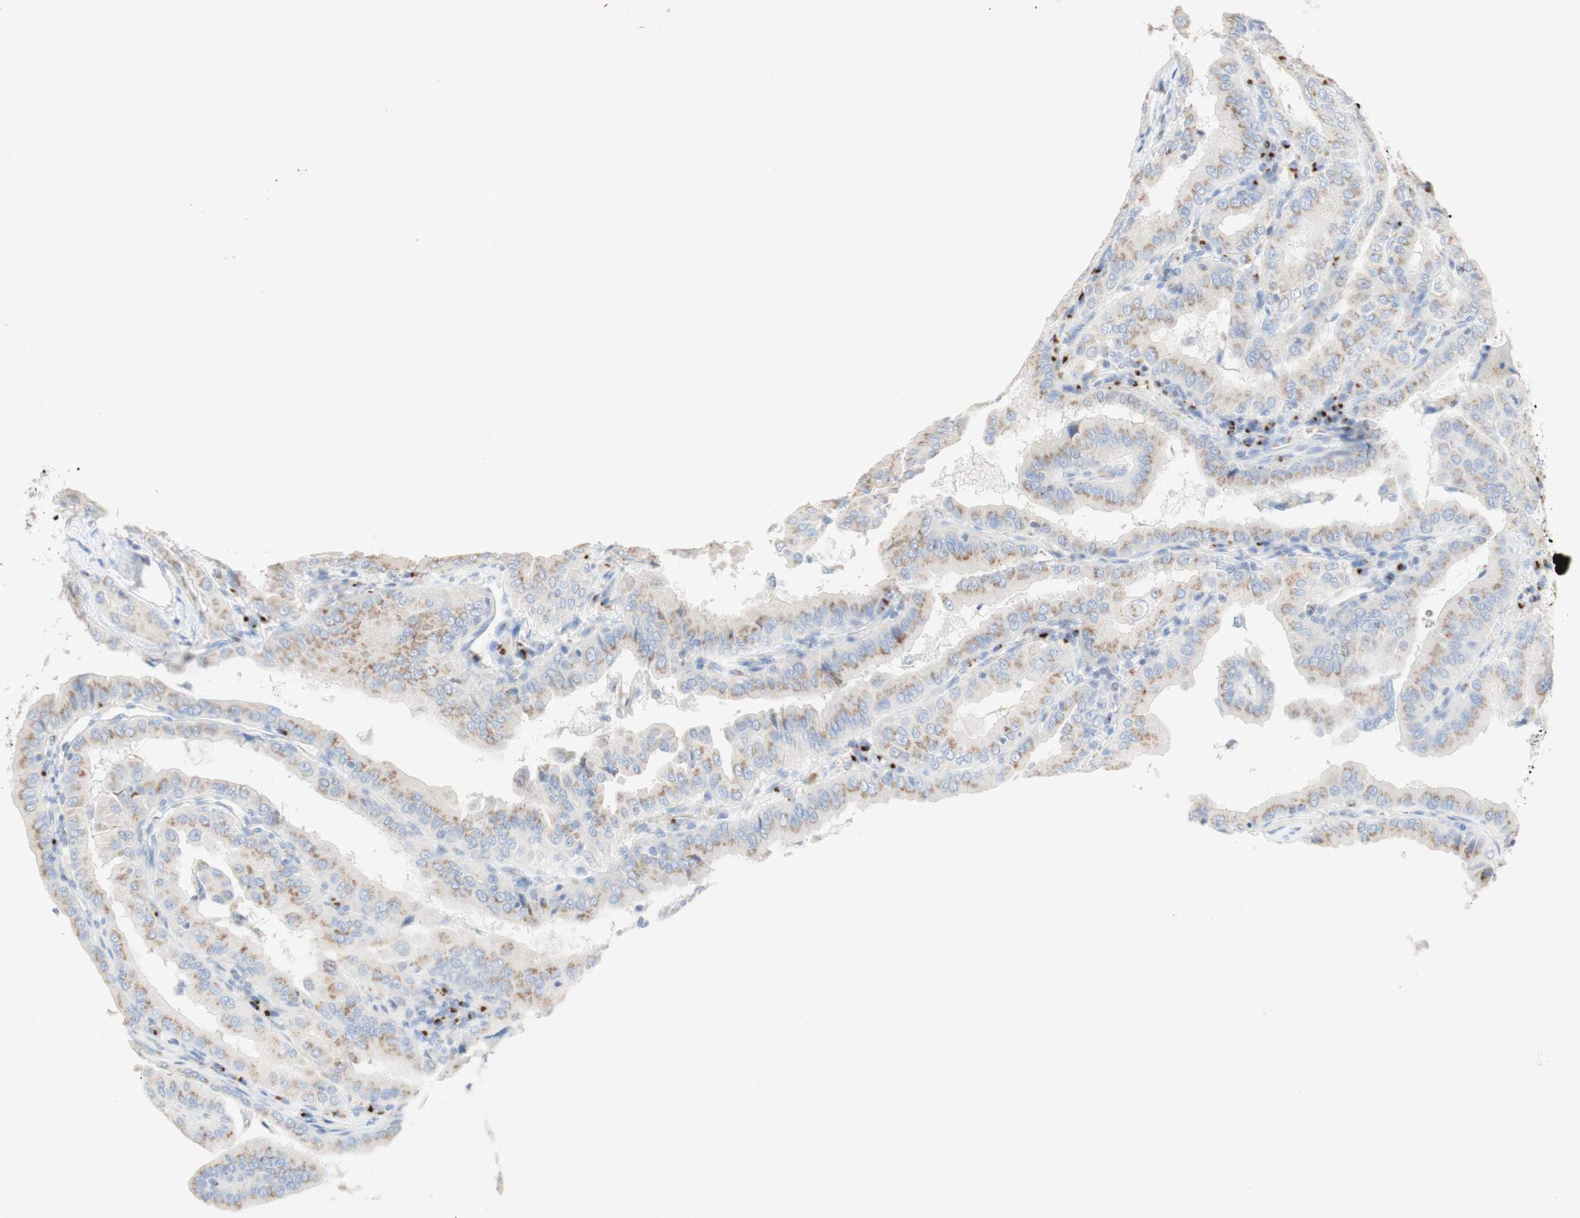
{"staining": {"intensity": "moderate", "quantity": ">75%", "location": "cytoplasmic/membranous"}, "tissue": "thyroid cancer", "cell_type": "Tumor cells", "image_type": "cancer", "snomed": [{"axis": "morphology", "description": "Papillary adenocarcinoma, NOS"}, {"axis": "topography", "description": "Thyroid gland"}], "caption": "DAB (3,3'-diaminobenzidine) immunohistochemical staining of human papillary adenocarcinoma (thyroid) reveals moderate cytoplasmic/membranous protein staining in approximately >75% of tumor cells. (Brightfield microscopy of DAB IHC at high magnification).", "gene": "MANEA", "patient": {"sex": "male", "age": 33}}